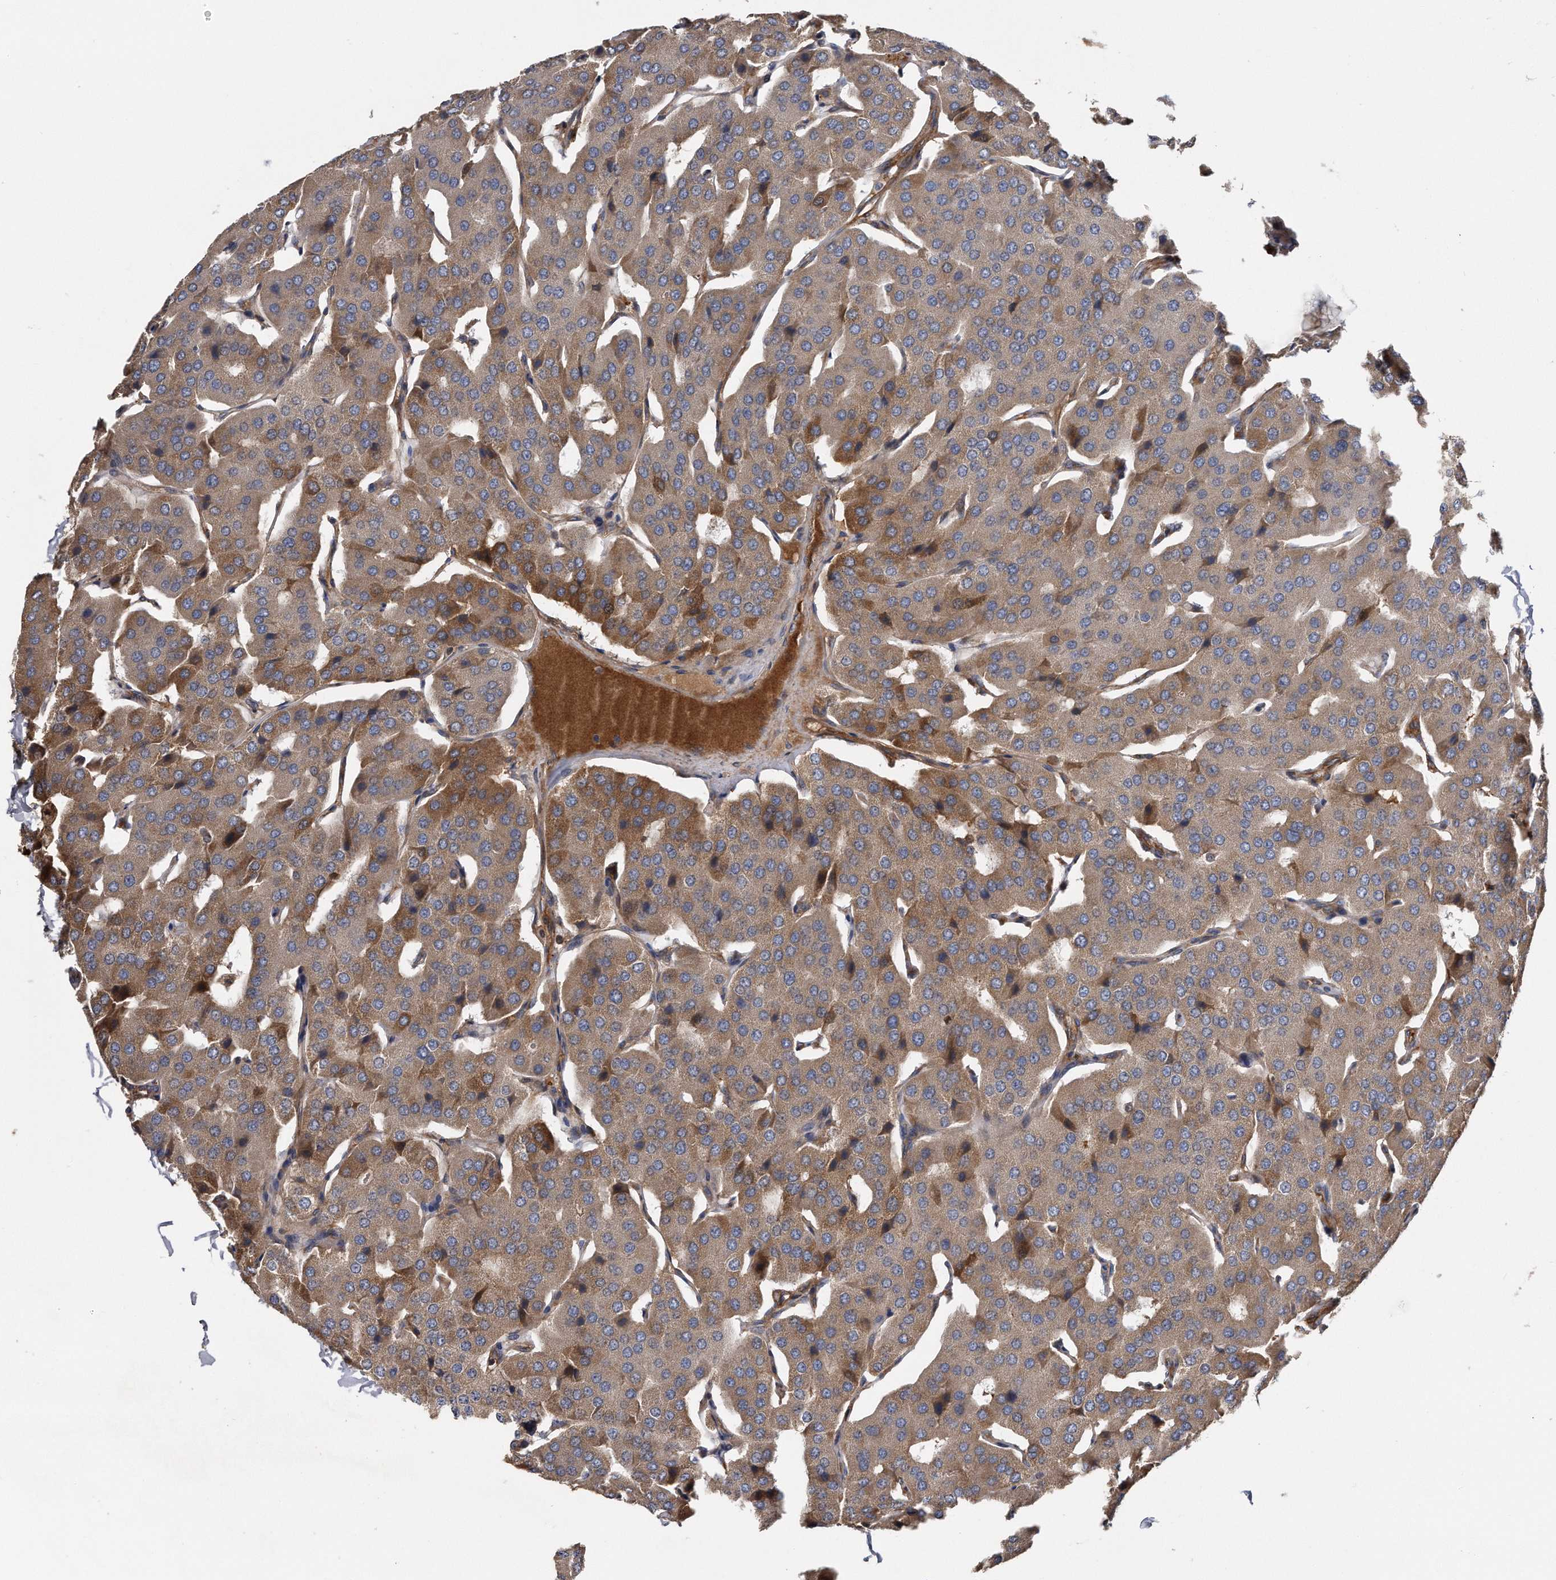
{"staining": {"intensity": "moderate", "quantity": ">75%", "location": "cytoplasmic/membranous"}, "tissue": "parathyroid gland", "cell_type": "Glandular cells", "image_type": "normal", "snomed": [{"axis": "morphology", "description": "Normal tissue, NOS"}, {"axis": "morphology", "description": "Adenoma, NOS"}, {"axis": "topography", "description": "Parathyroid gland"}], "caption": "This micrograph shows immunohistochemistry staining of benign parathyroid gland, with medium moderate cytoplasmic/membranous expression in about >75% of glandular cells.", "gene": "KCND3", "patient": {"sex": "female", "age": 86}}